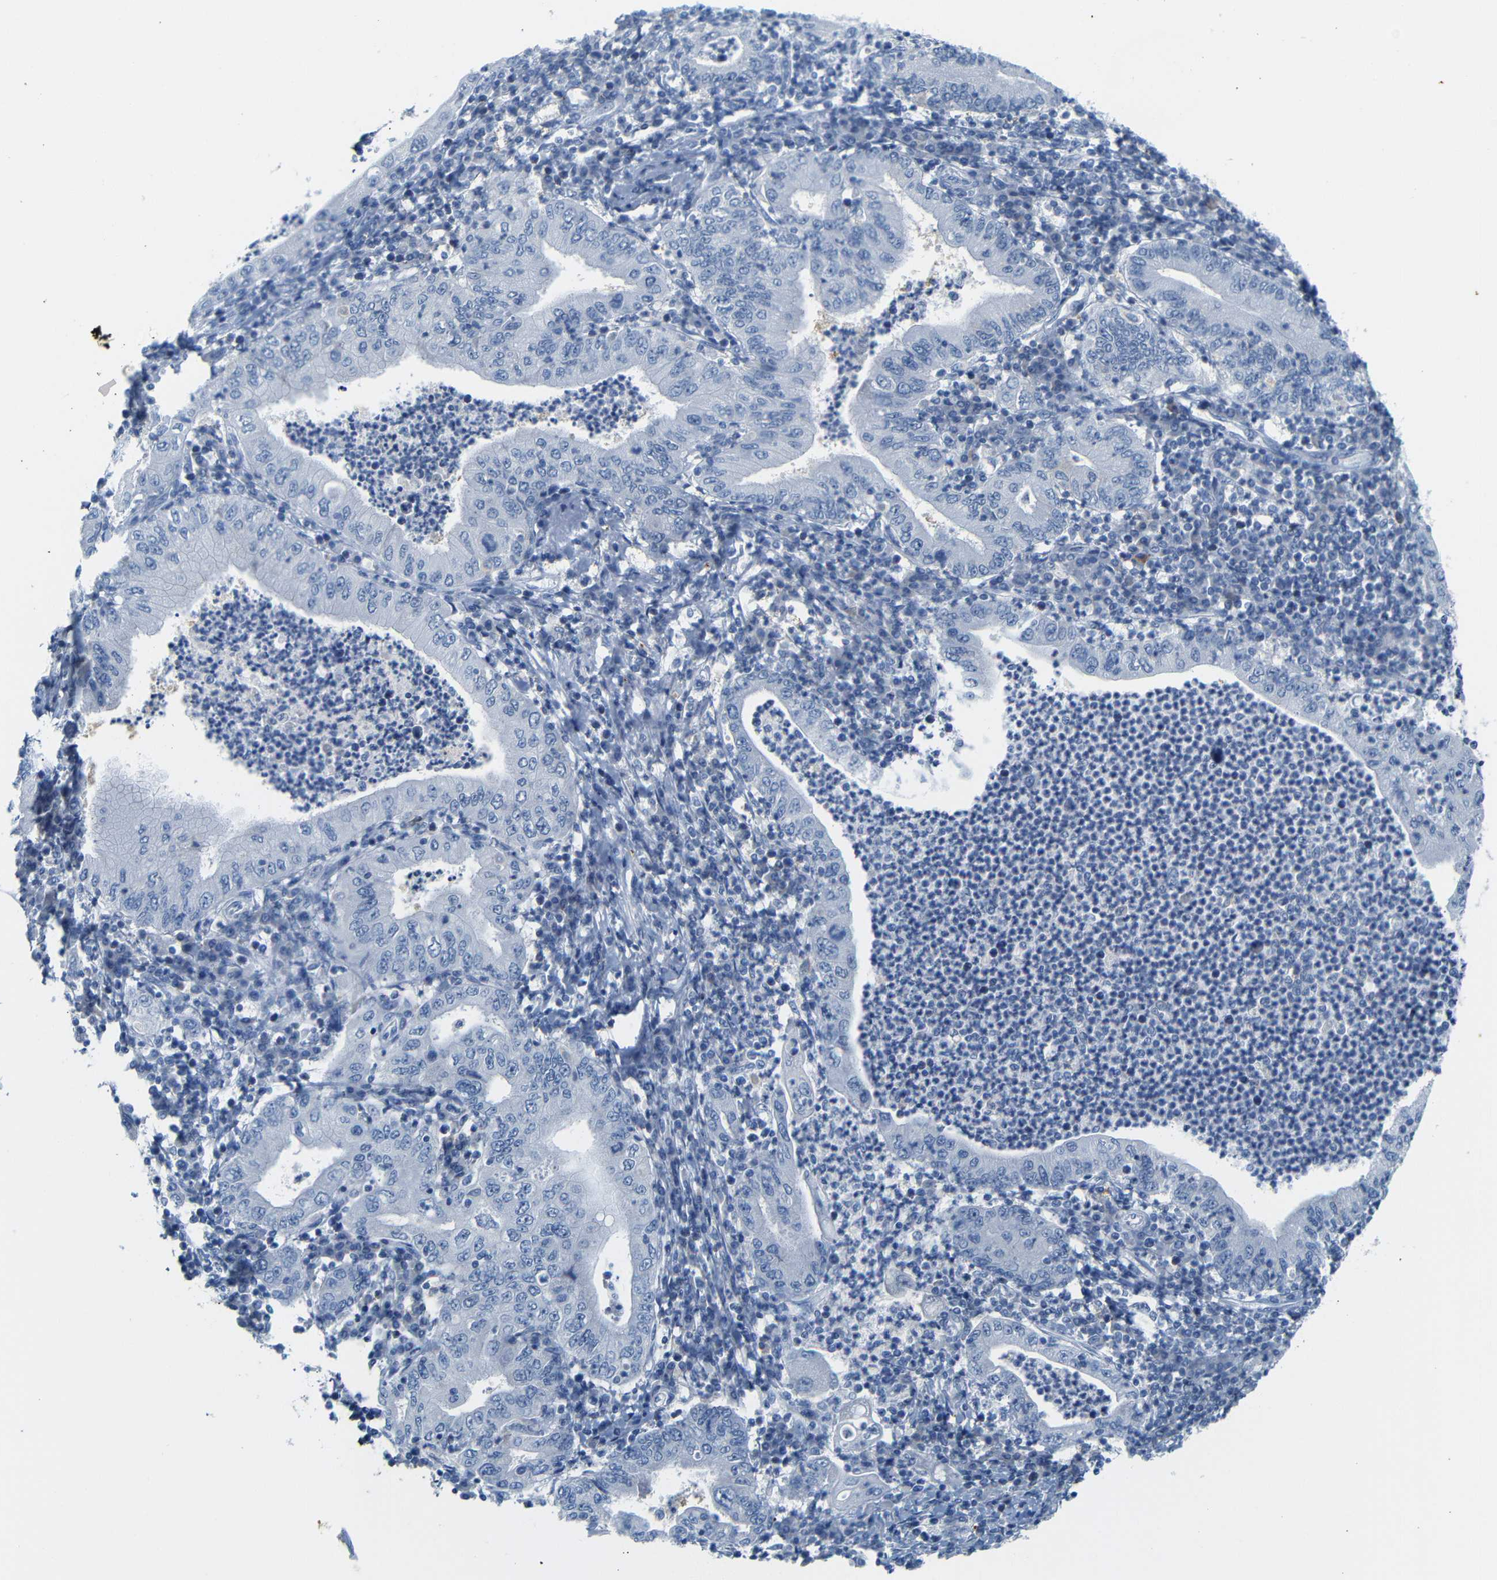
{"staining": {"intensity": "negative", "quantity": "none", "location": "none"}, "tissue": "stomach cancer", "cell_type": "Tumor cells", "image_type": "cancer", "snomed": [{"axis": "morphology", "description": "Normal tissue, NOS"}, {"axis": "morphology", "description": "Adenocarcinoma, NOS"}, {"axis": "topography", "description": "Esophagus"}, {"axis": "topography", "description": "Stomach, upper"}, {"axis": "topography", "description": "Peripheral nerve tissue"}], "caption": "Immunohistochemistry (IHC) photomicrograph of human stomach cancer stained for a protein (brown), which reveals no expression in tumor cells.", "gene": "FCRL1", "patient": {"sex": "male", "age": 62}}